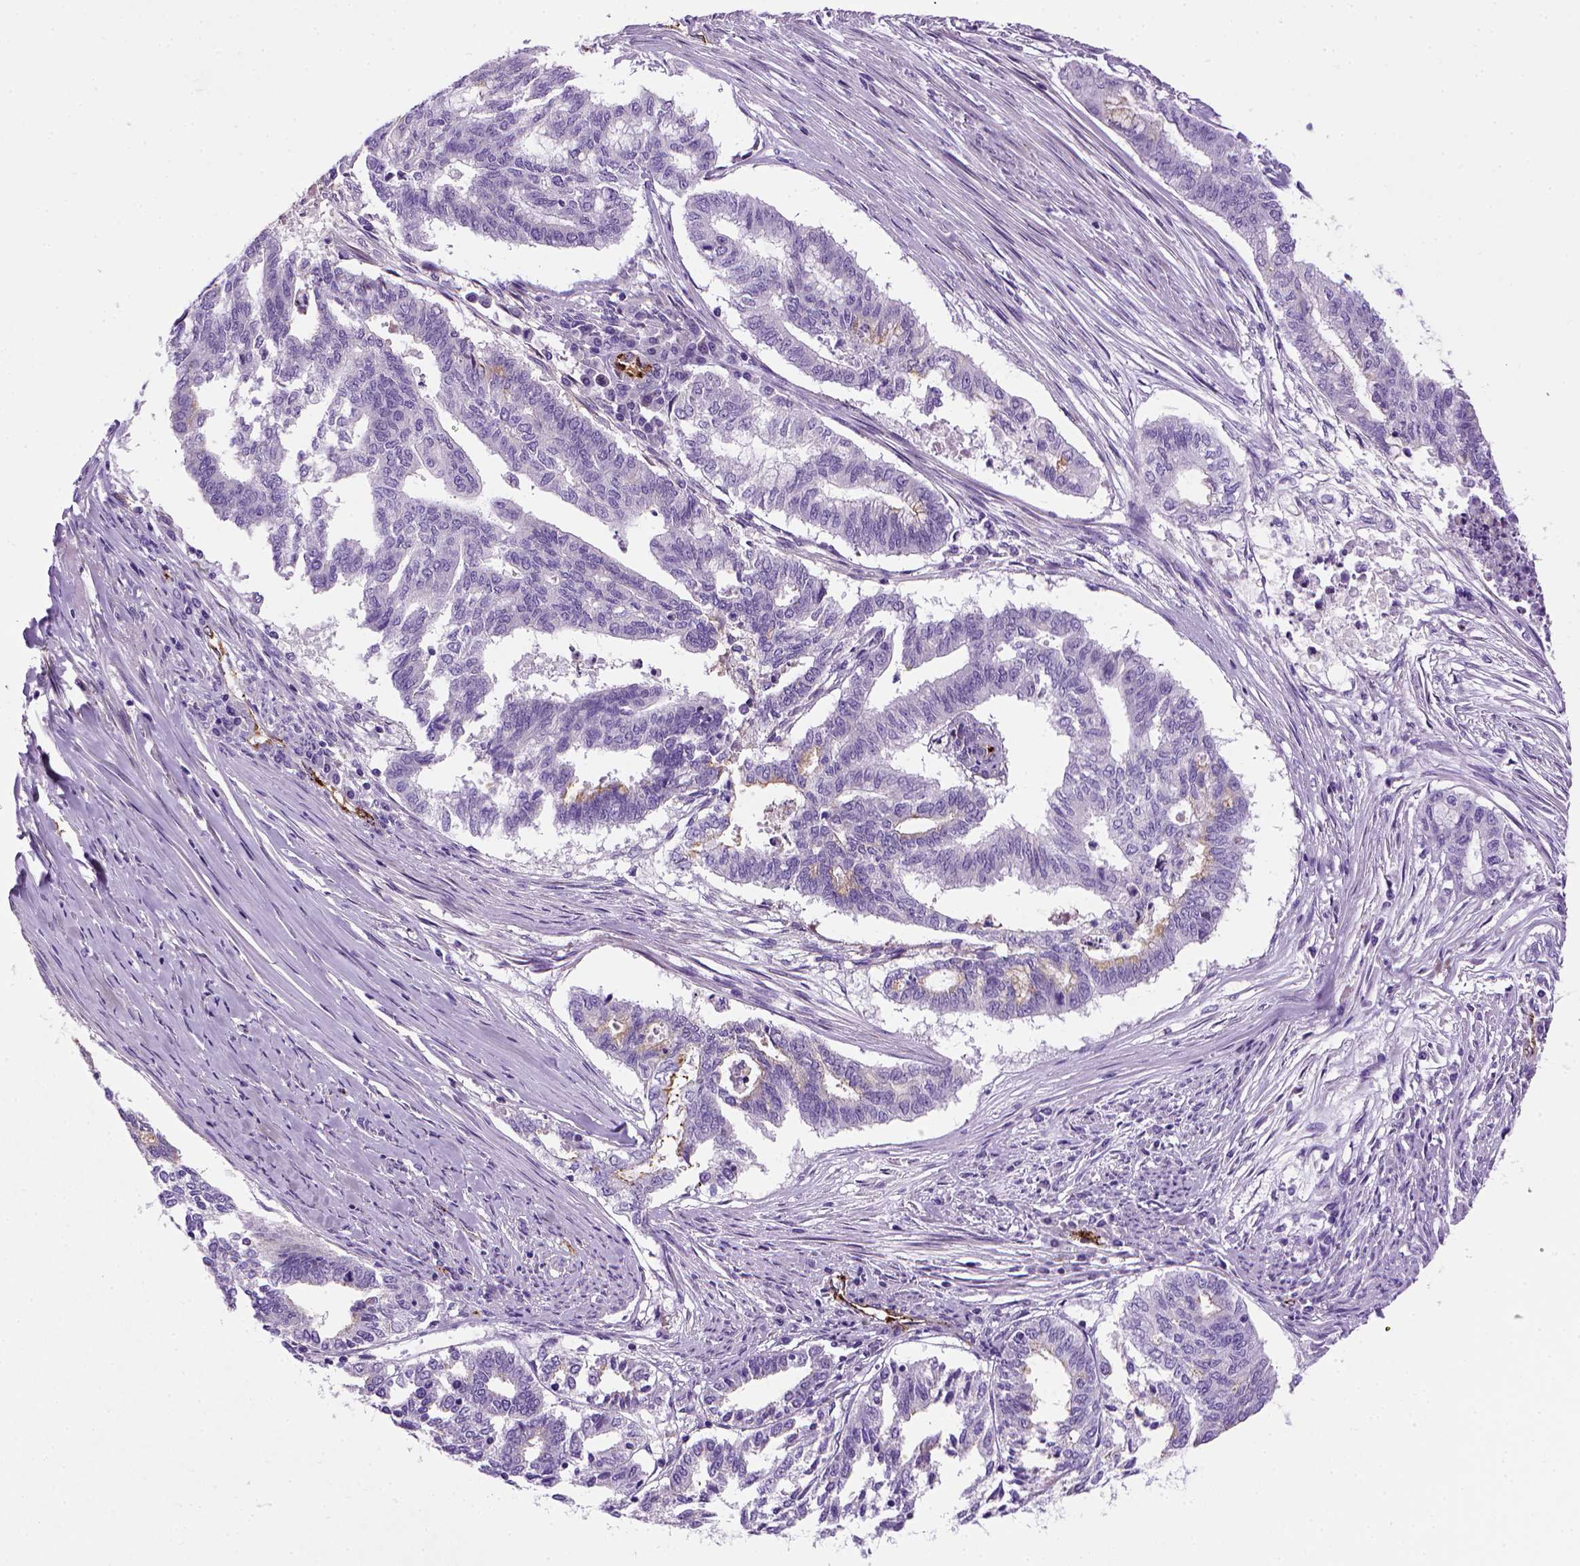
{"staining": {"intensity": "negative", "quantity": "none", "location": "none"}, "tissue": "endometrial cancer", "cell_type": "Tumor cells", "image_type": "cancer", "snomed": [{"axis": "morphology", "description": "Adenocarcinoma, NOS"}, {"axis": "topography", "description": "Endometrium"}], "caption": "DAB (3,3'-diaminobenzidine) immunohistochemical staining of endometrial cancer (adenocarcinoma) reveals no significant staining in tumor cells.", "gene": "VWF", "patient": {"sex": "female", "age": 79}}